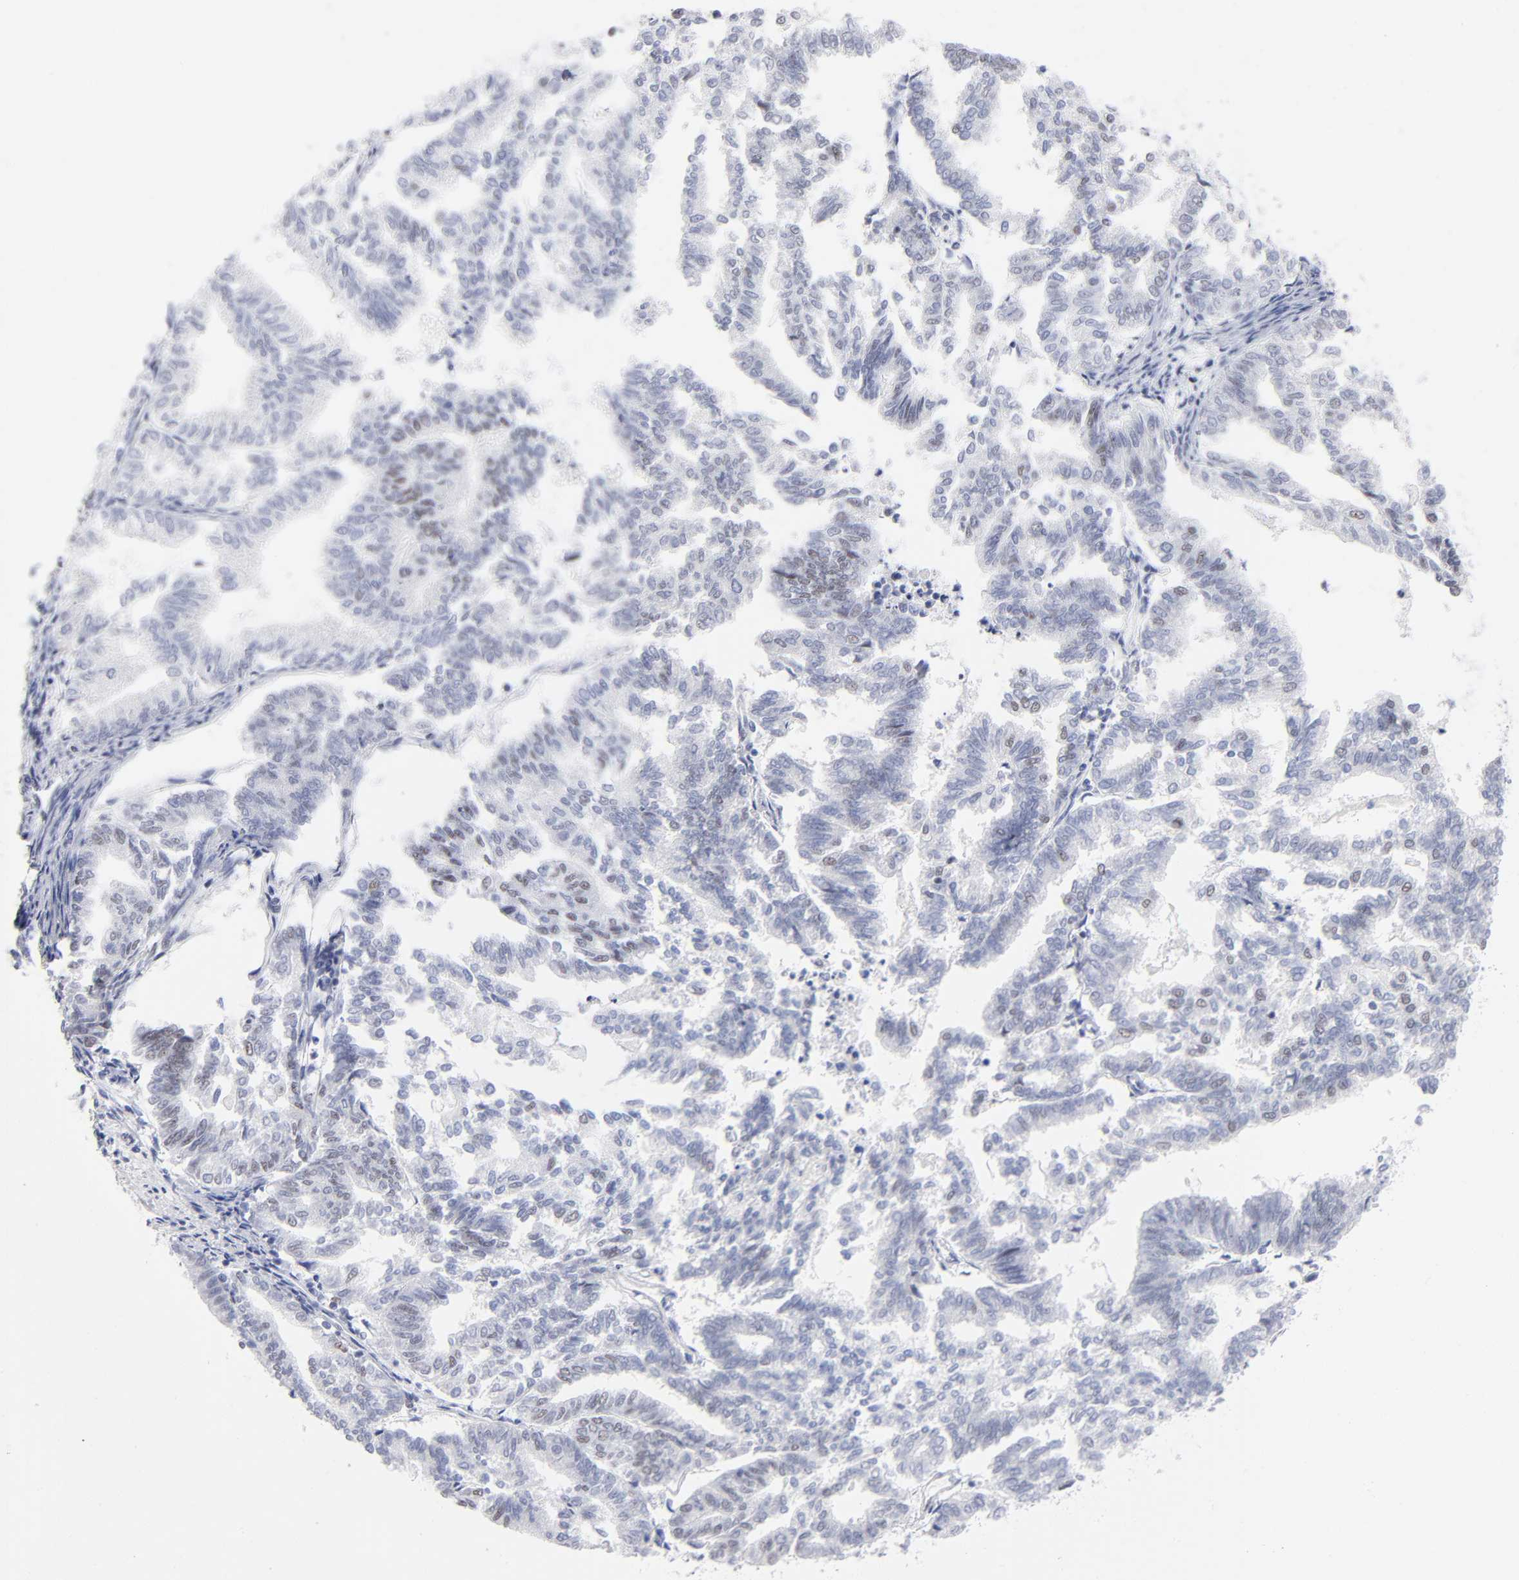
{"staining": {"intensity": "weak", "quantity": "<25%", "location": "nuclear"}, "tissue": "endometrial cancer", "cell_type": "Tumor cells", "image_type": "cancer", "snomed": [{"axis": "morphology", "description": "Adenocarcinoma, NOS"}, {"axis": "topography", "description": "Endometrium"}], "caption": "Adenocarcinoma (endometrial) was stained to show a protein in brown. There is no significant staining in tumor cells.", "gene": "SNRPB", "patient": {"sex": "female", "age": 79}}